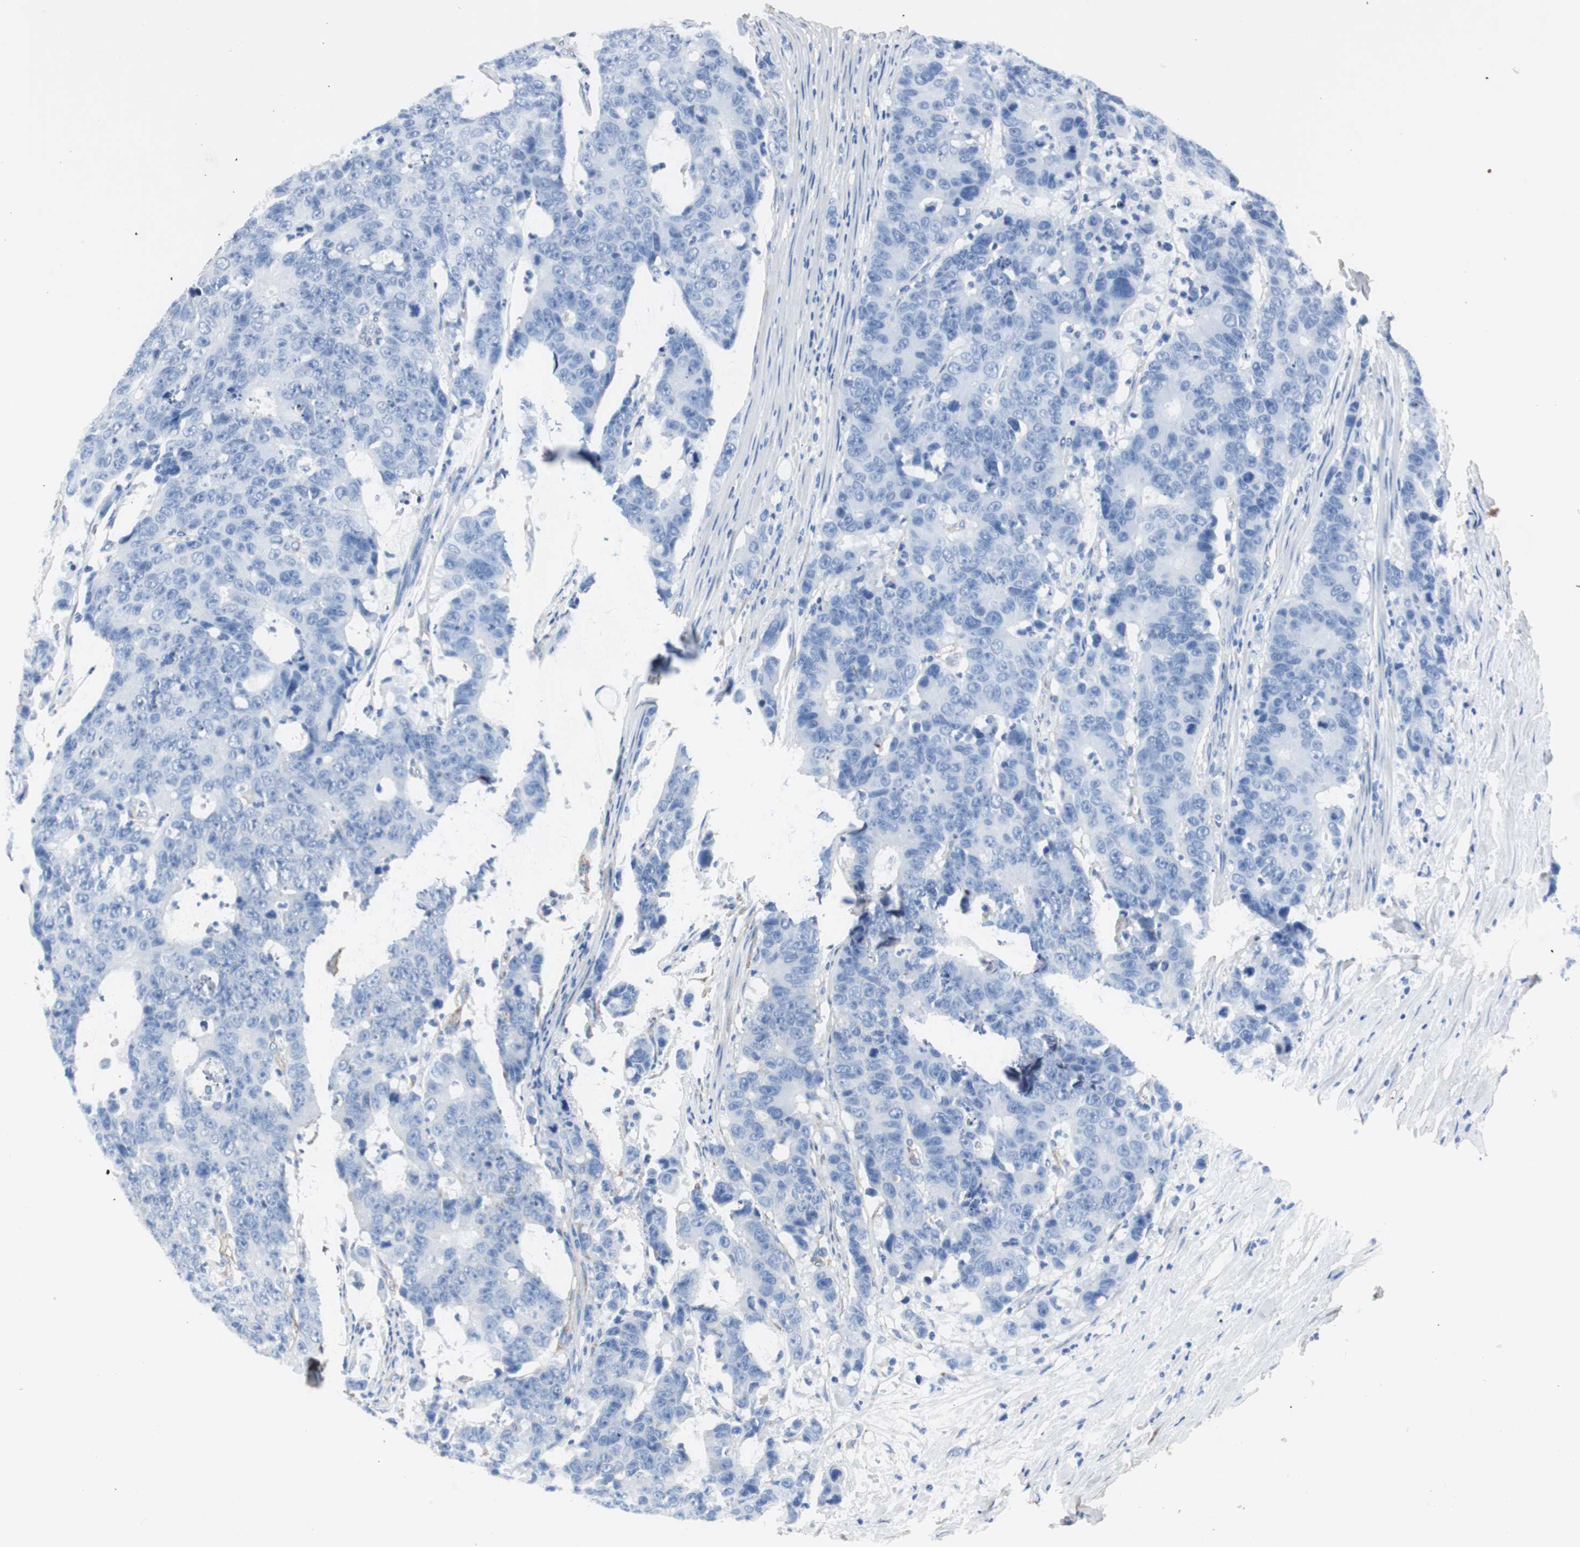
{"staining": {"intensity": "moderate", "quantity": "25%-75%", "location": "cytoplasmic/membranous"}, "tissue": "colorectal cancer", "cell_type": "Tumor cells", "image_type": "cancer", "snomed": [{"axis": "morphology", "description": "Adenocarcinoma, NOS"}, {"axis": "topography", "description": "Colon"}], "caption": "IHC histopathology image of neoplastic tissue: human colorectal cancer stained using immunohistochemistry displays medium levels of moderate protein expression localized specifically in the cytoplasmic/membranous of tumor cells, appearing as a cytoplasmic/membranous brown color.", "gene": "ISCU", "patient": {"sex": "female", "age": 86}}